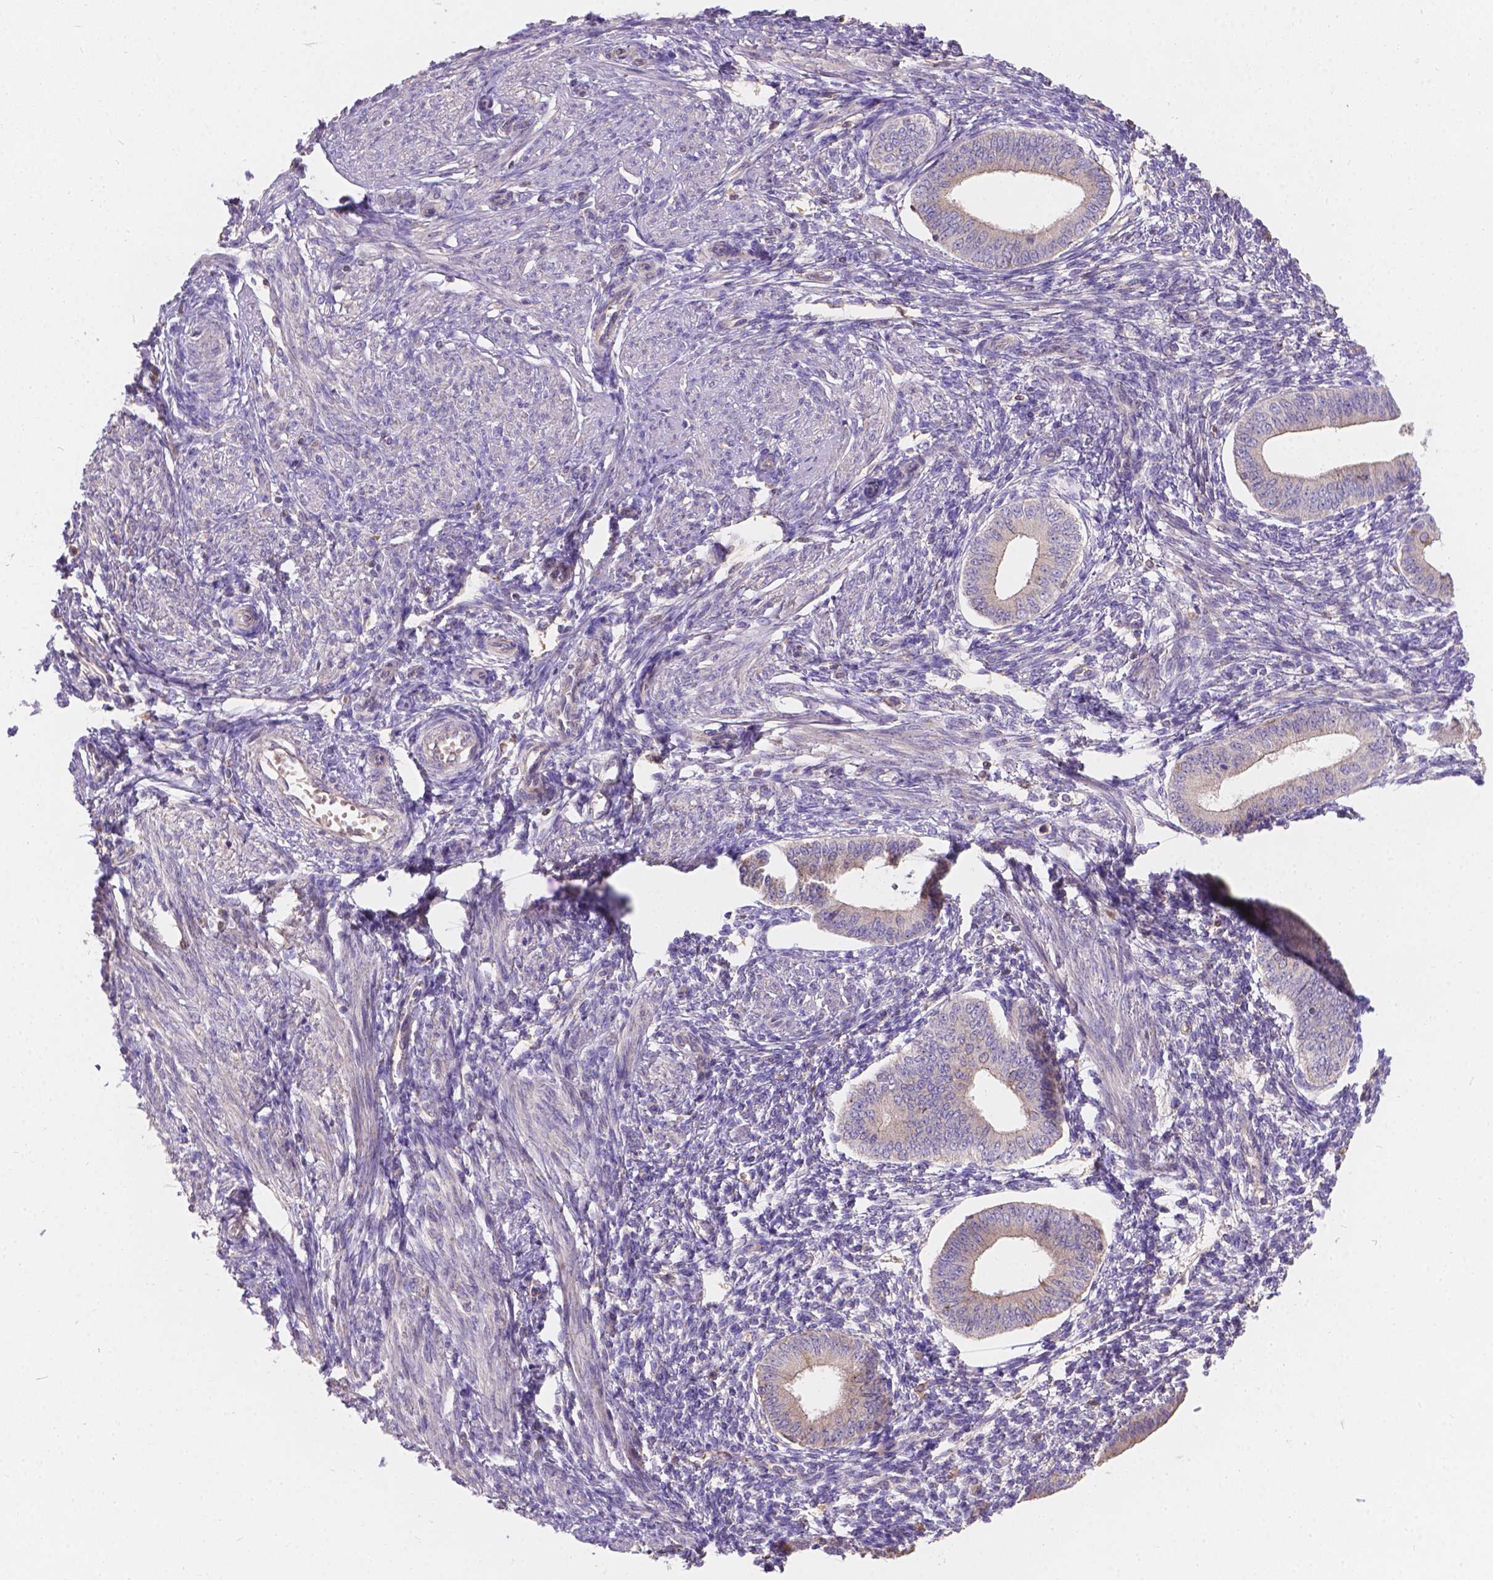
{"staining": {"intensity": "negative", "quantity": "none", "location": "none"}, "tissue": "endometrium", "cell_type": "Cells in endometrial stroma", "image_type": "normal", "snomed": [{"axis": "morphology", "description": "Normal tissue, NOS"}, {"axis": "topography", "description": "Endometrium"}], "caption": "Immunohistochemical staining of unremarkable human endometrium reveals no significant positivity in cells in endometrial stroma.", "gene": "CDK10", "patient": {"sex": "female", "age": 42}}